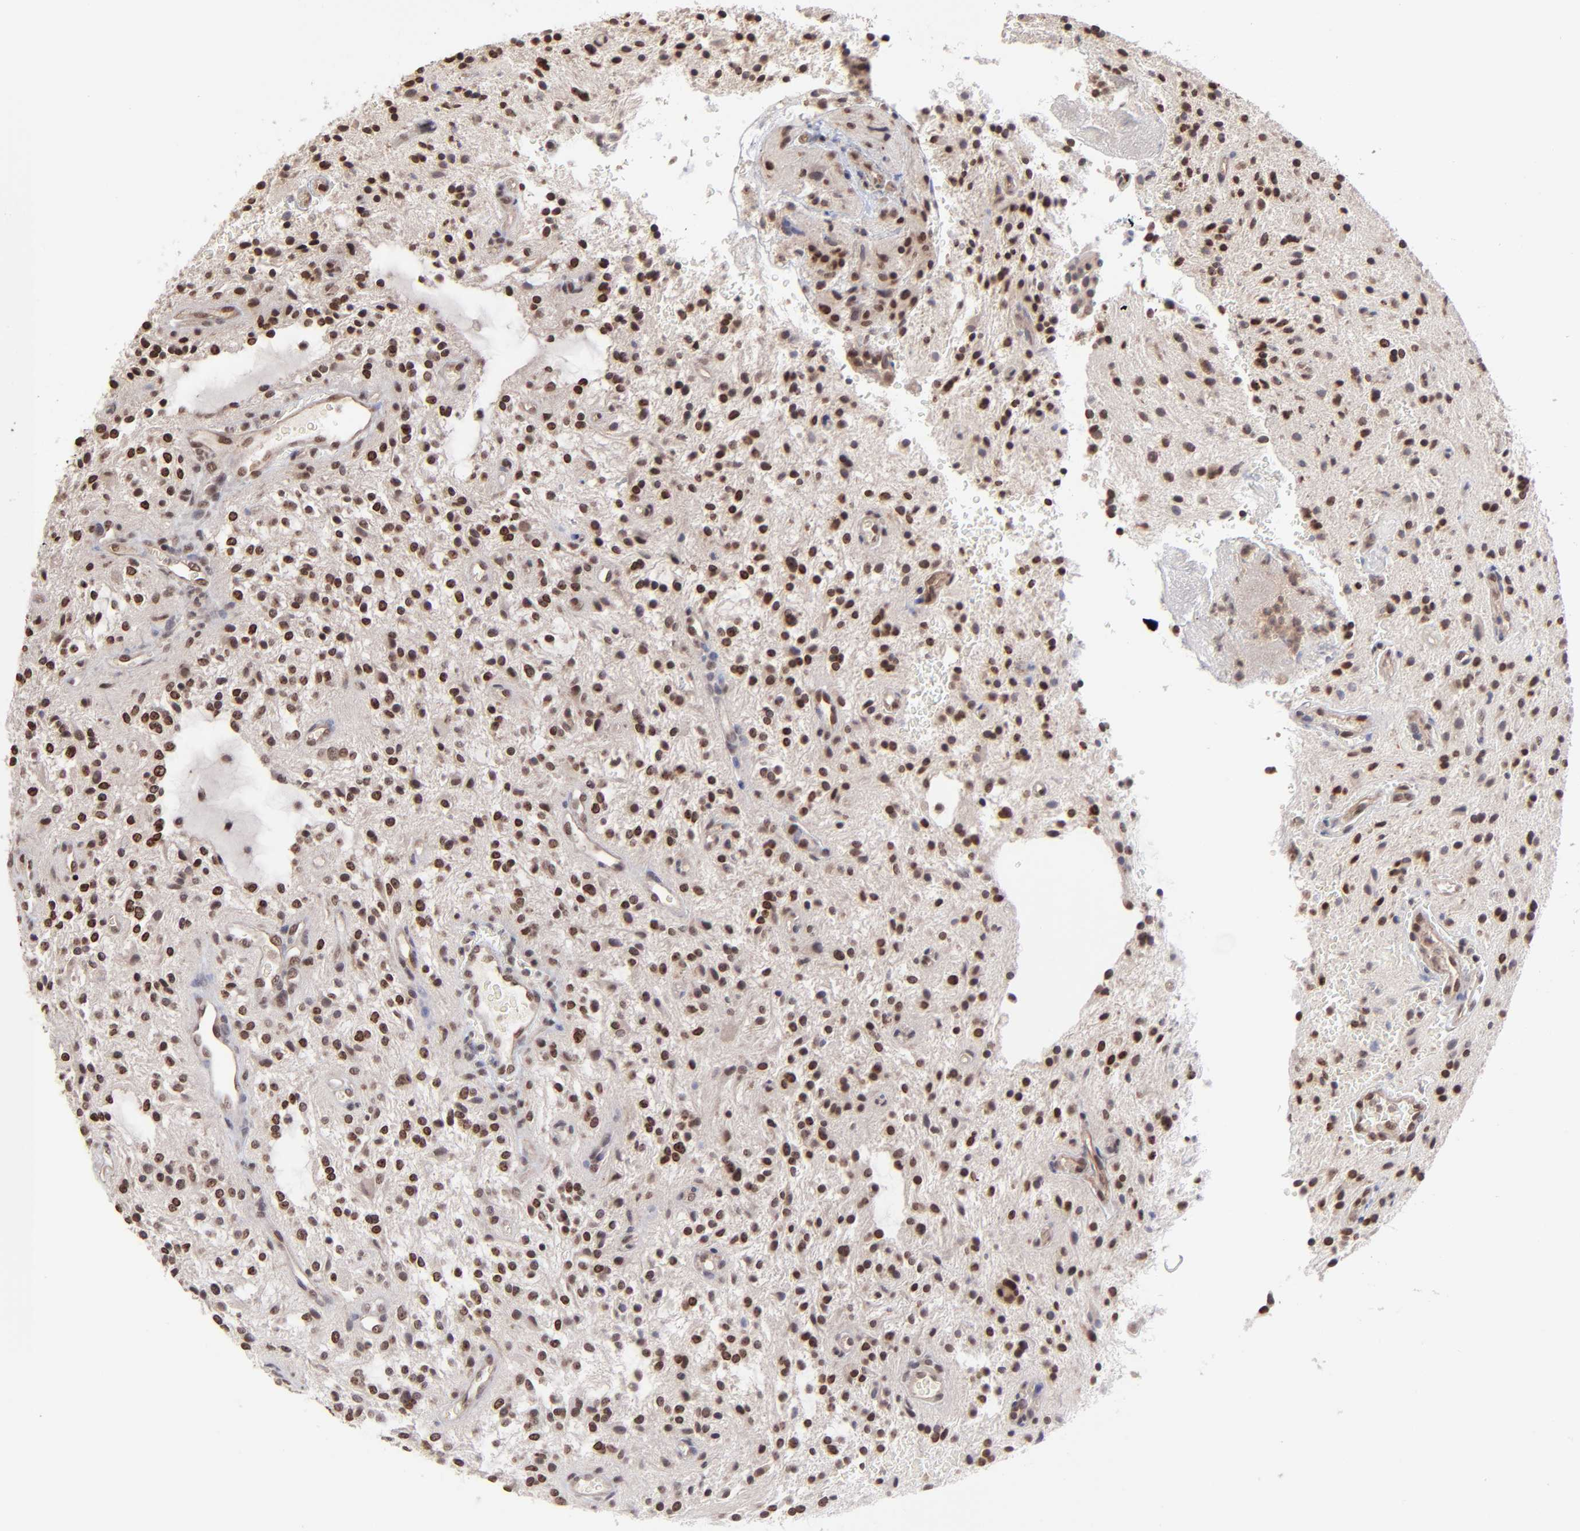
{"staining": {"intensity": "strong", "quantity": ">75%", "location": "nuclear"}, "tissue": "glioma", "cell_type": "Tumor cells", "image_type": "cancer", "snomed": [{"axis": "morphology", "description": "Glioma, malignant, NOS"}, {"axis": "topography", "description": "Cerebellum"}], "caption": "Immunohistochemistry of glioma demonstrates high levels of strong nuclear expression in approximately >75% of tumor cells. The protein of interest is stained brown, and the nuclei are stained in blue (DAB (3,3'-diaminobenzidine) IHC with brightfield microscopy, high magnification).", "gene": "ZNF419", "patient": {"sex": "female", "age": 10}}